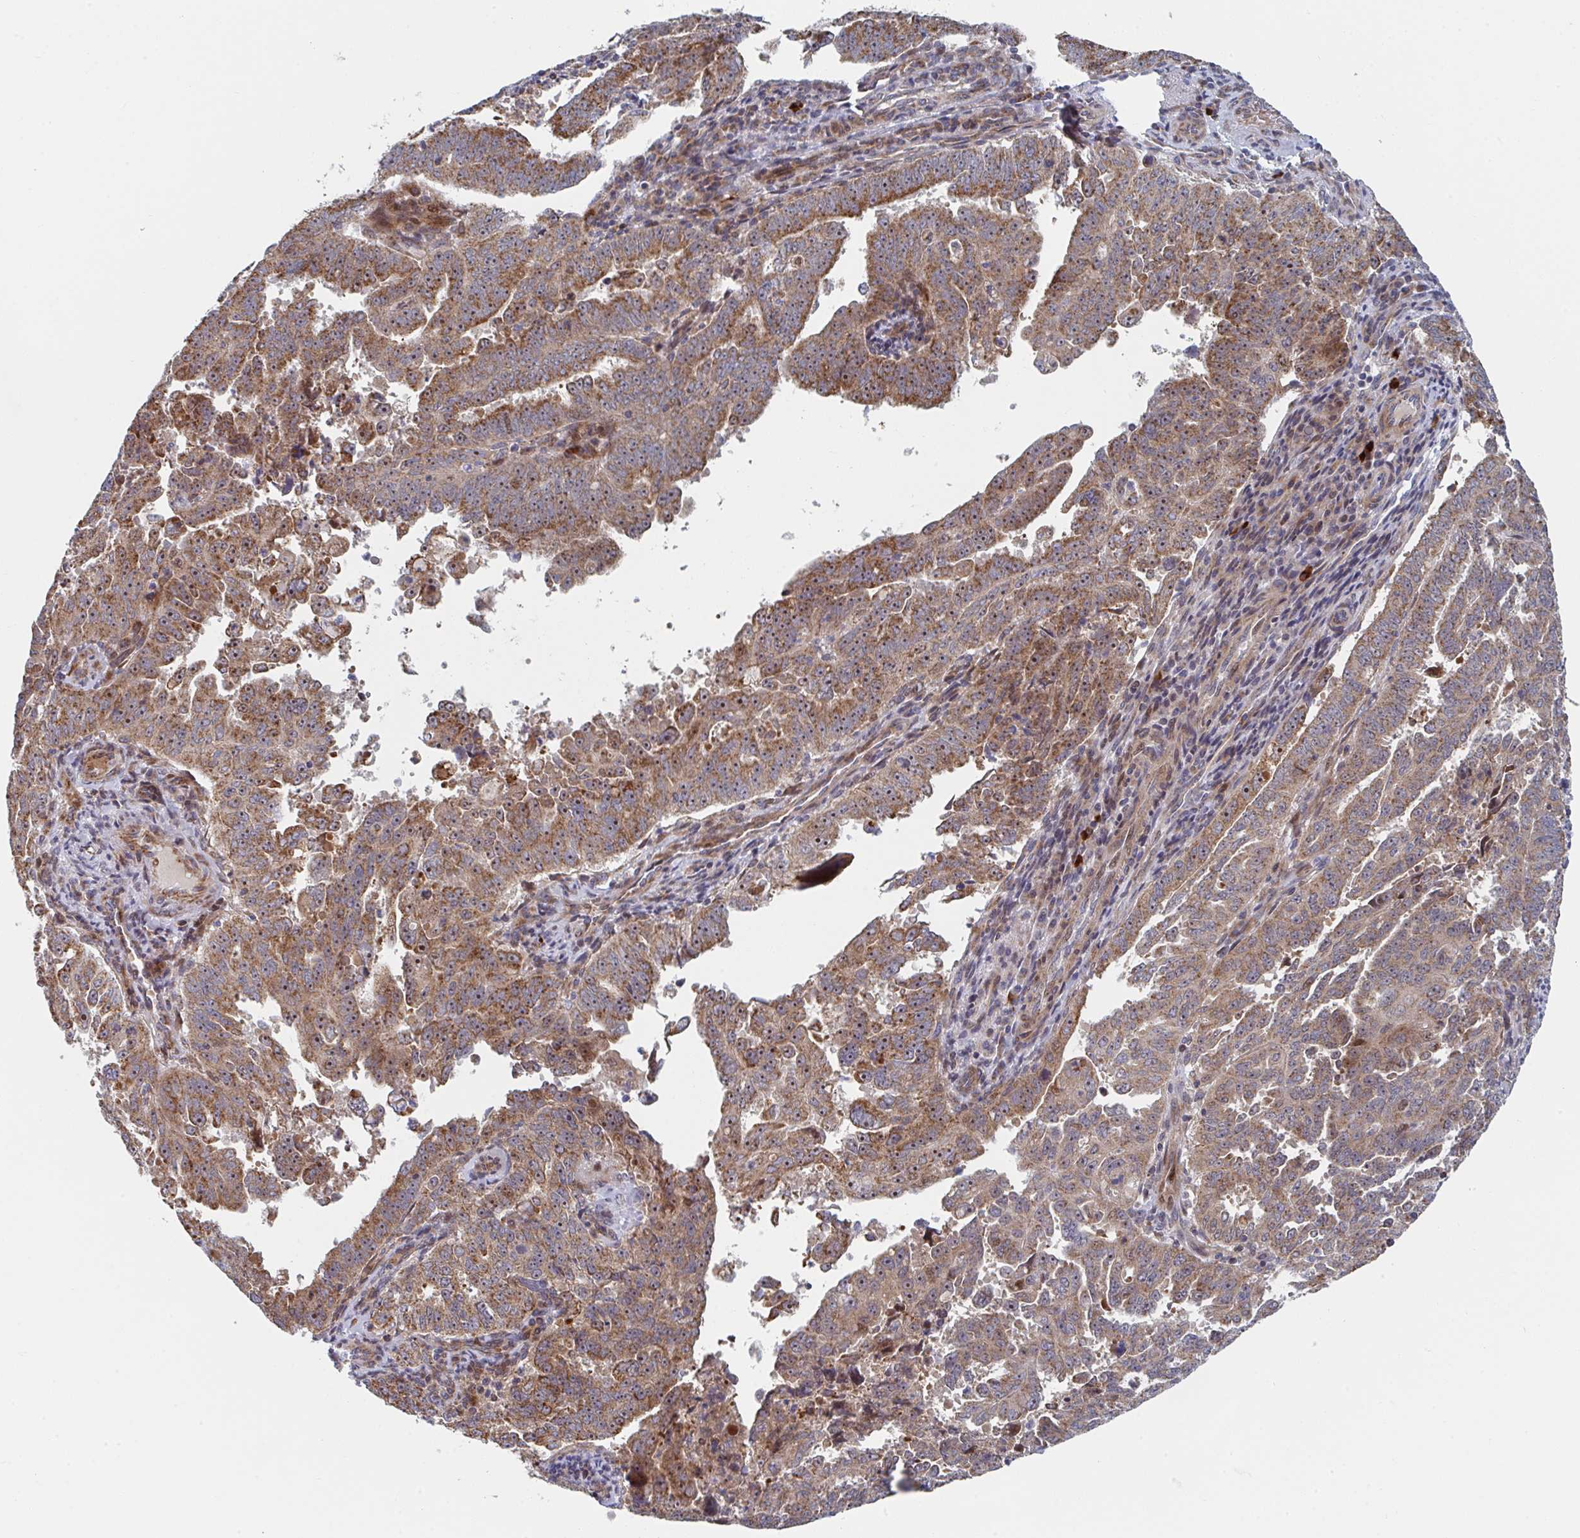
{"staining": {"intensity": "moderate", "quantity": ">75%", "location": "cytoplasmic/membranous,nuclear"}, "tissue": "endometrial cancer", "cell_type": "Tumor cells", "image_type": "cancer", "snomed": [{"axis": "morphology", "description": "Adenocarcinoma, NOS"}, {"axis": "topography", "description": "Endometrium"}], "caption": "A brown stain labels moderate cytoplasmic/membranous and nuclear staining of a protein in human endometrial cancer (adenocarcinoma) tumor cells. Nuclei are stained in blue.", "gene": "ZNF644", "patient": {"sex": "female", "age": 65}}